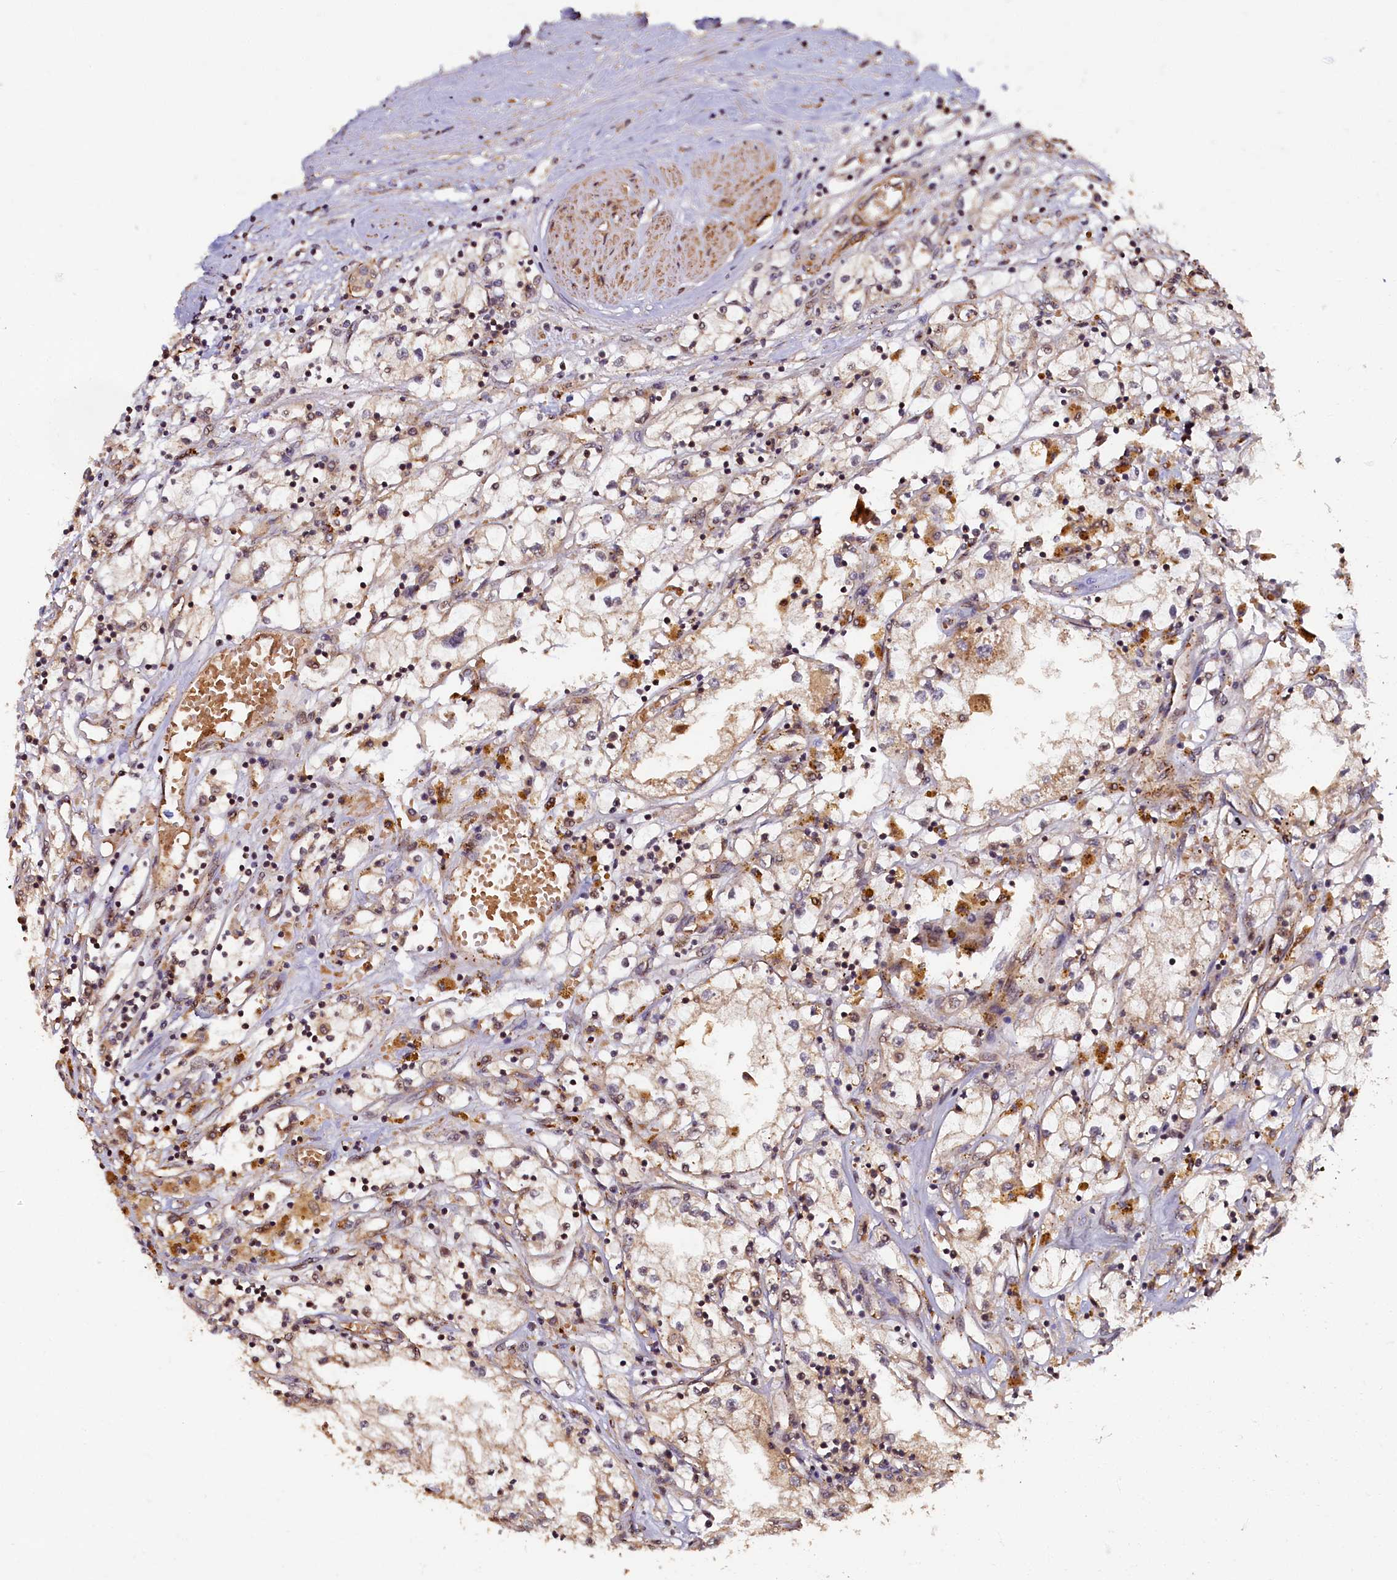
{"staining": {"intensity": "weak", "quantity": "25%-75%", "location": "cytoplasmic/membranous"}, "tissue": "renal cancer", "cell_type": "Tumor cells", "image_type": "cancer", "snomed": [{"axis": "morphology", "description": "Adenocarcinoma, NOS"}, {"axis": "topography", "description": "Kidney"}], "caption": "Renal cancer stained with immunohistochemistry (IHC) displays weak cytoplasmic/membranous staining in approximately 25%-75% of tumor cells.", "gene": "TMEM181", "patient": {"sex": "male", "age": 56}}